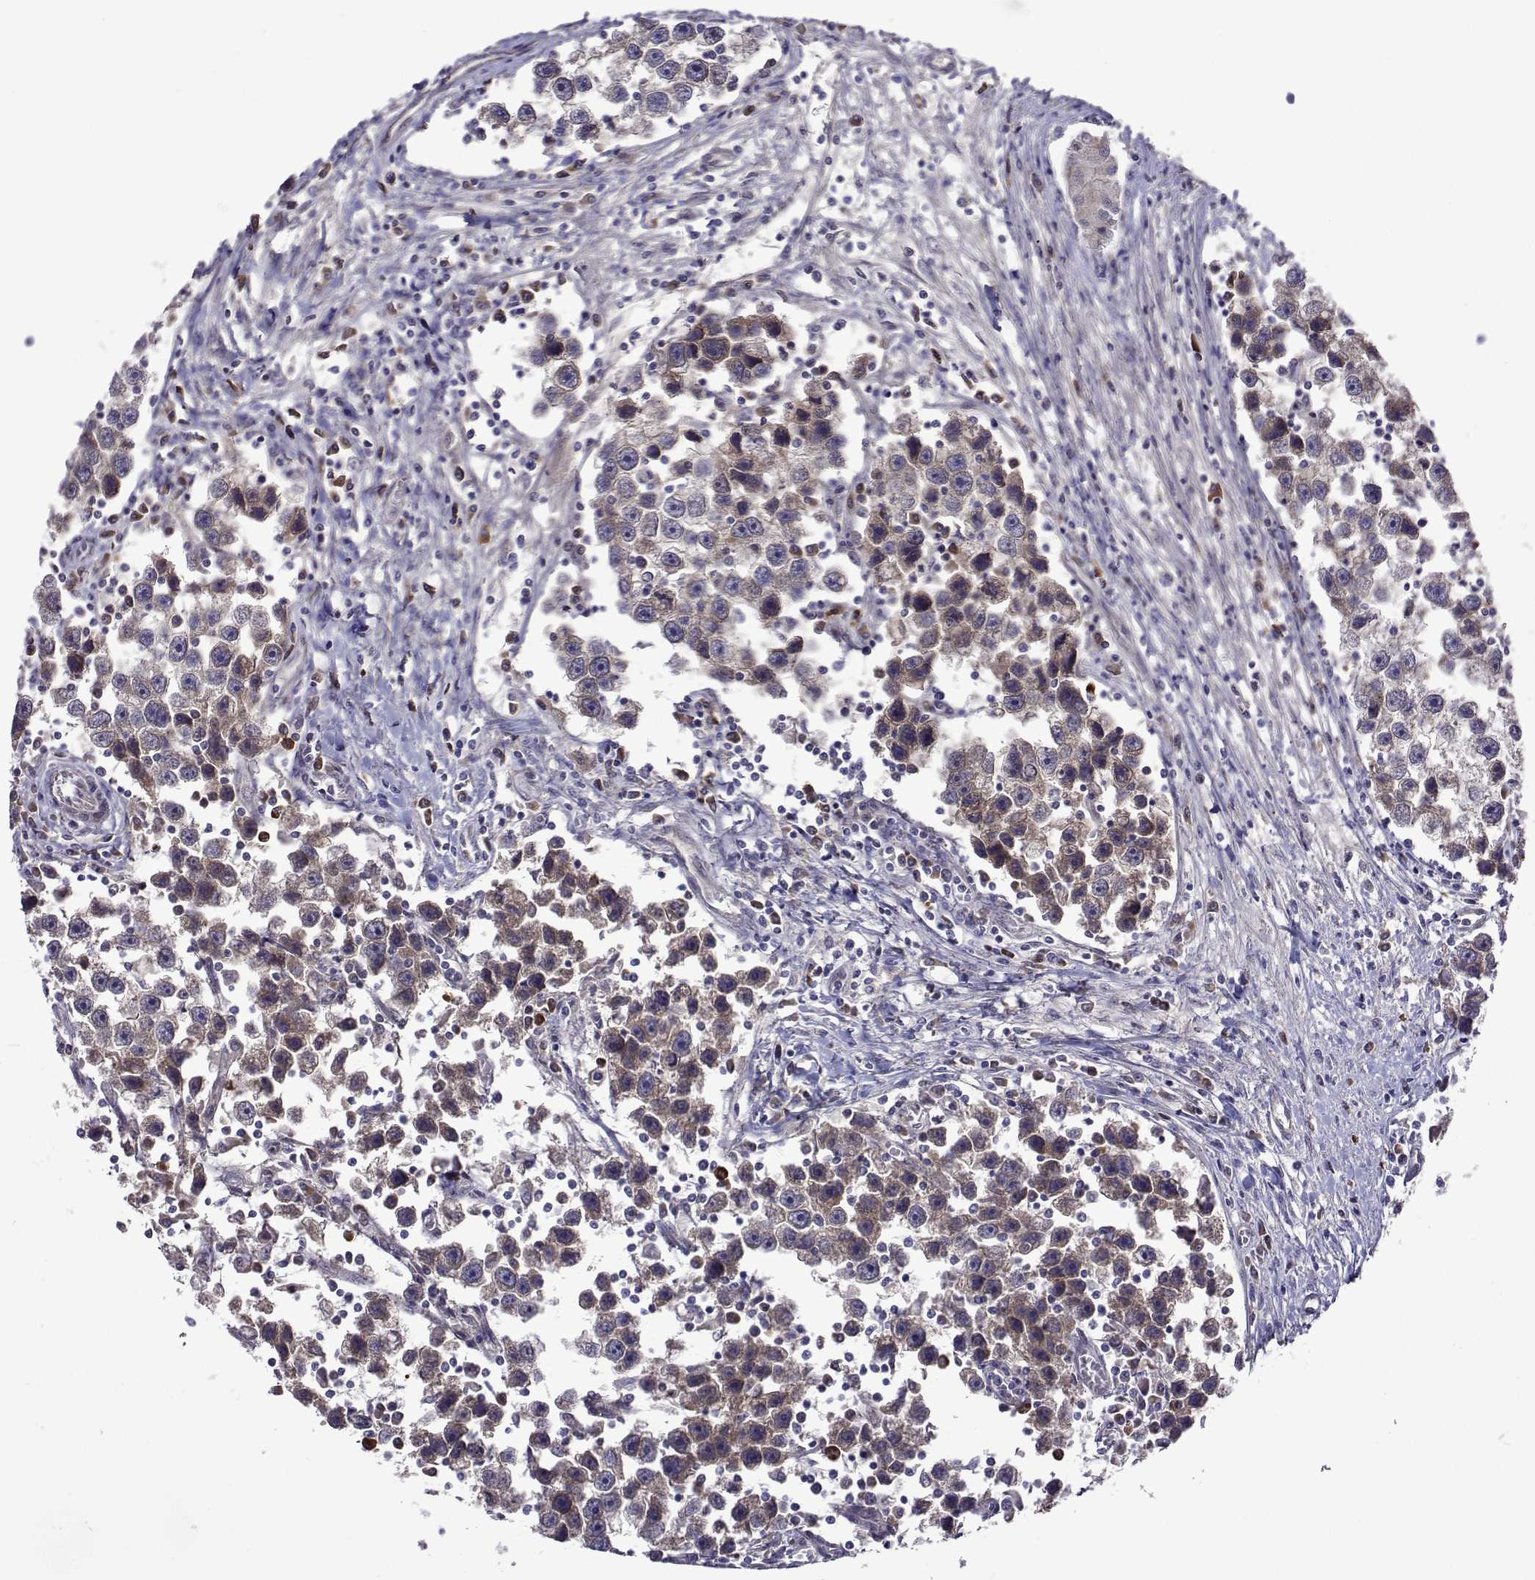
{"staining": {"intensity": "negative", "quantity": "none", "location": "none"}, "tissue": "testis cancer", "cell_type": "Tumor cells", "image_type": "cancer", "snomed": [{"axis": "morphology", "description": "Seminoma, NOS"}, {"axis": "topography", "description": "Testis"}], "caption": "IHC of testis cancer reveals no positivity in tumor cells.", "gene": "TARBP2", "patient": {"sex": "male", "age": 30}}